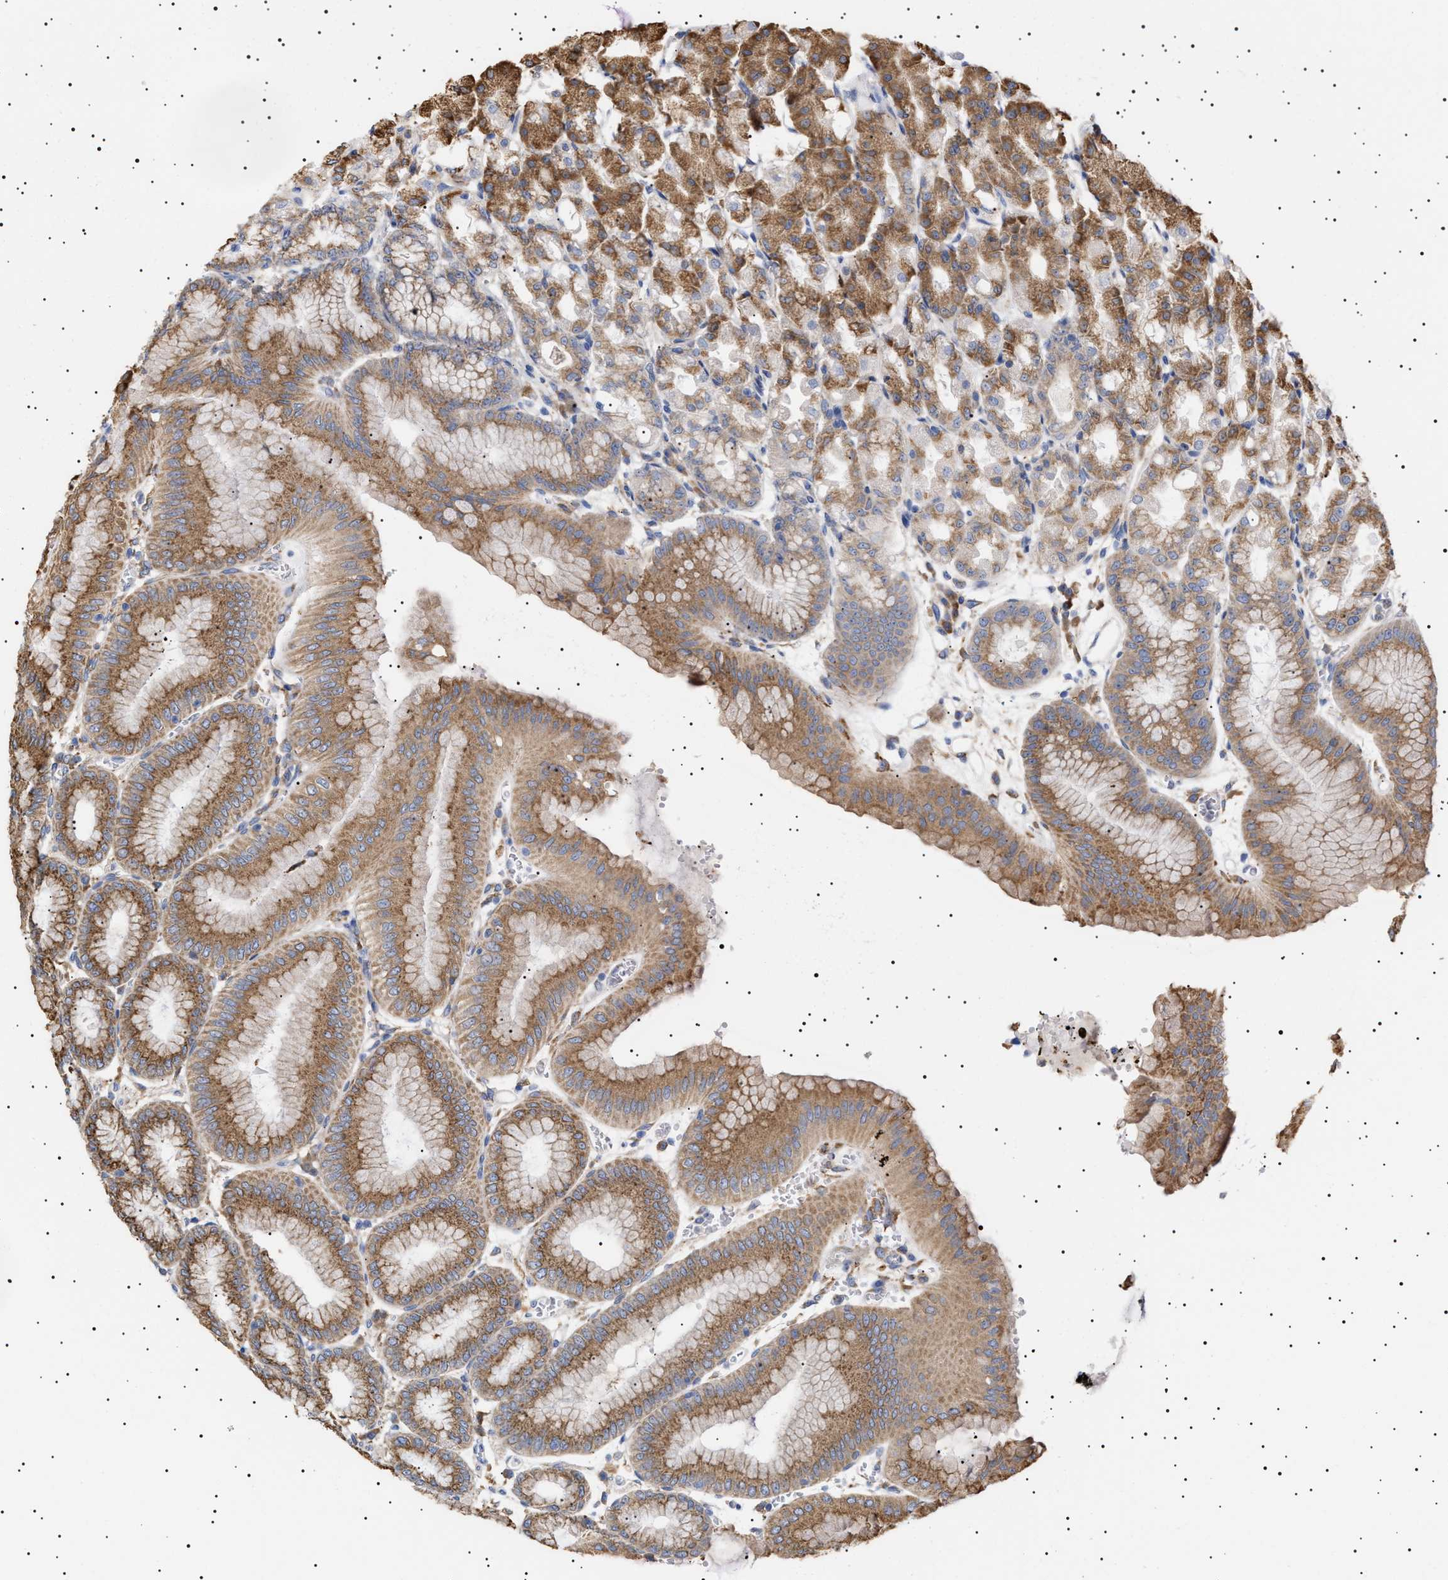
{"staining": {"intensity": "moderate", "quantity": ">75%", "location": "cytoplasmic/membranous"}, "tissue": "stomach", "cell_type": "Glandular cells", "image_type": "normal", "snomed": [{"axis": "morphology", "description": "Normal tissue, NOS"}, {"axis": "topography", "description": "Stomach, lower"}], "caption": "Stomach stained with DAB (3,3'-diaminobenzidine) immunohistochemistry reveals medium levels of moderate cytoplasmic/membranous positivity in approximately >75% of glandular cells.", "gene": "ERCC6L2", "patient": {"sex": "male", "age": 71}}